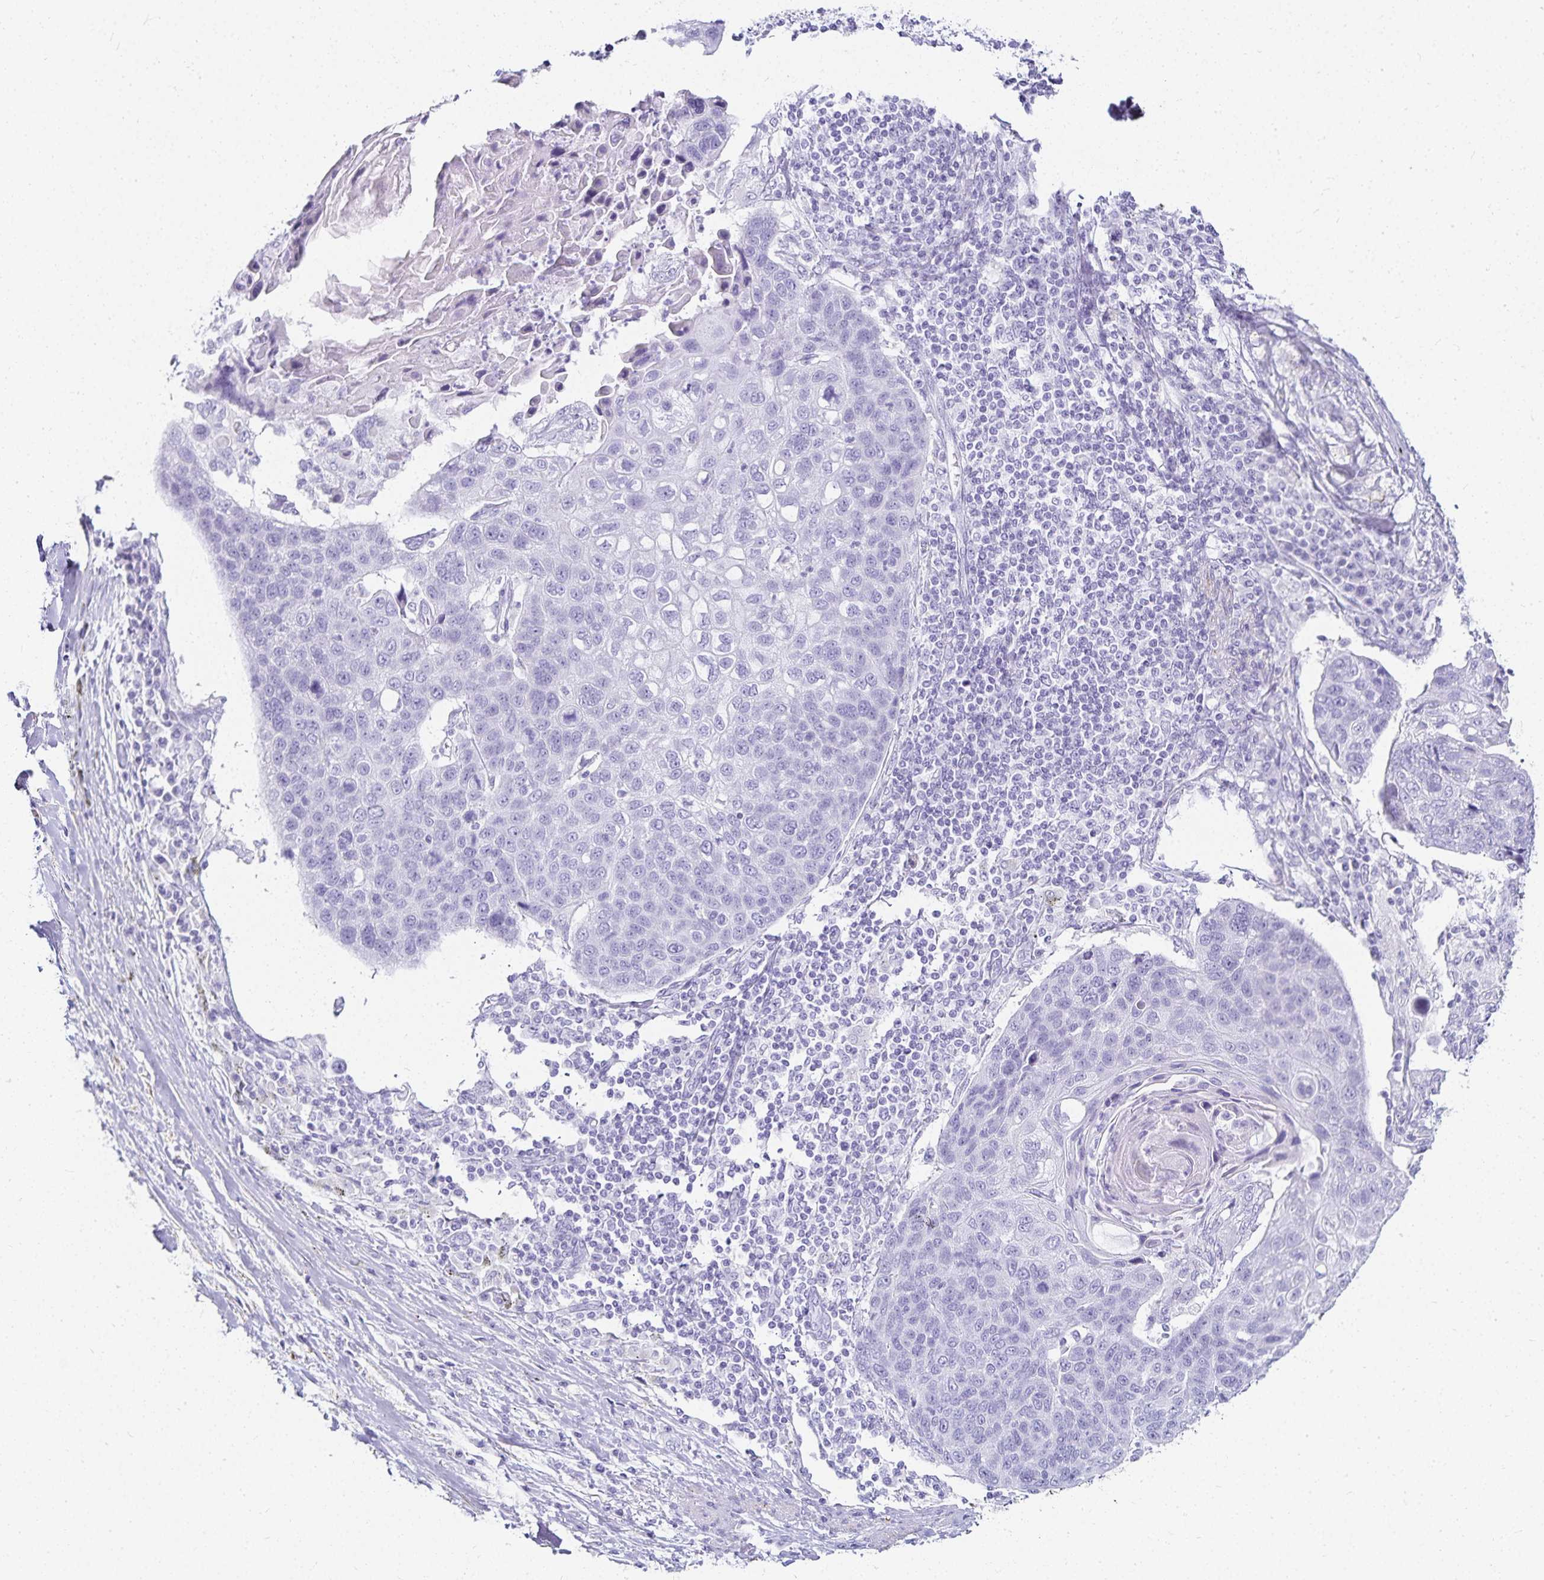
{"staining": {"intensity": "negative", "quantity": "none", "location": "none"}, "tissue": "lung cancer", "cell_type": "Tumor cells", "image_type": "cancer", "snomed": [{"axis": "morphology", "description": "Squamous cell carcinoma, NOS"}, {"axis": "topography", "description": "Lymph node"}, {"axis": "topography", "description": "Lung"}], "caption": "This is an immunohistochemistry micrograph of lung squamous cell carcinoma. There is no positivity in tumor cells.", "gene": "GP2", "patient": {"sex": "male", "age": 61}}